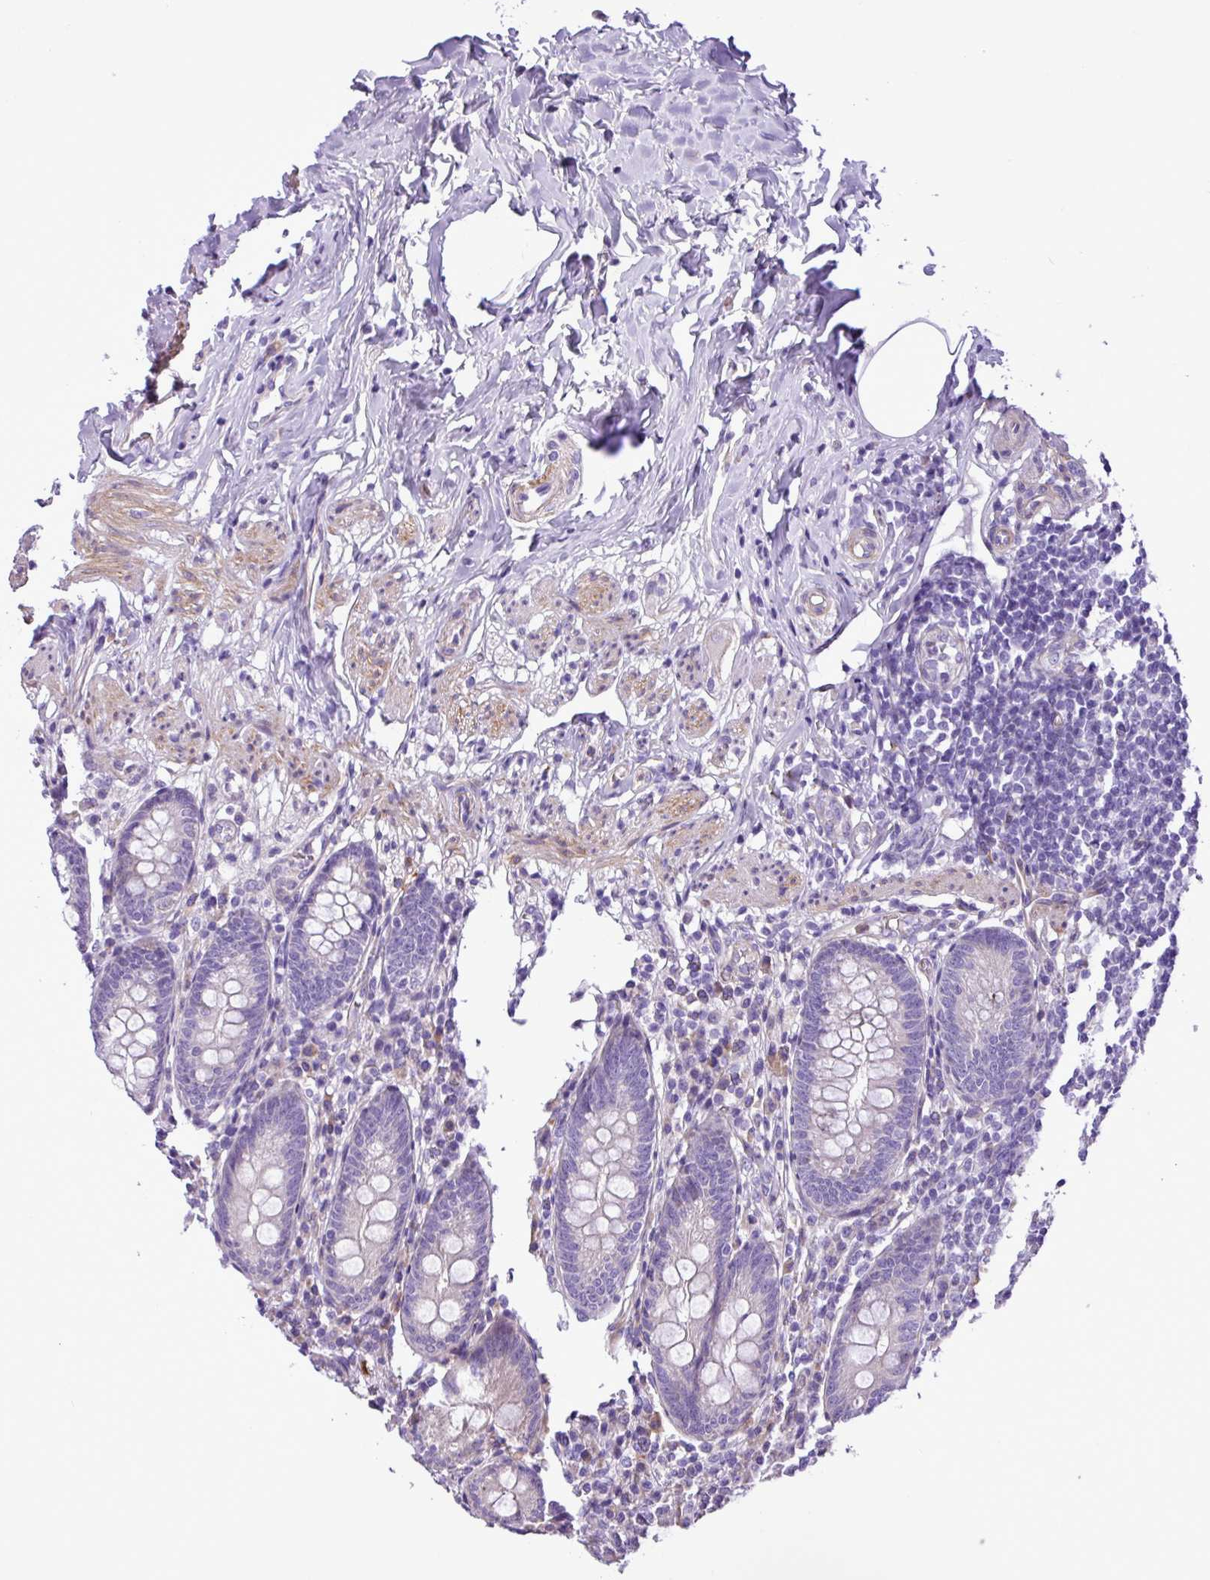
{"staining": {"intensity": "weak", "quantity": "<25%", "location": "cytoplasmic/membranous"}, "tissue": "appendix", "cell_type": "Glandular cells", "image_type": "normal", "snomed": [{"axis": "morphology", "description": "Normal tissue, NOS"}, {"axis": "topography", "description": "Appendix"}], "caption": "Immunohistochemistry (IHC) micrograph of benign human appendix stained for a protein (brown), which demonstrates no positivity in glandular cells. The staining is performed using DAB brown chromogen with nuclei counter-stained in using hematoxylin.", "gene": "C11orf91", "patient": {"sex": "male", "age": 55}}